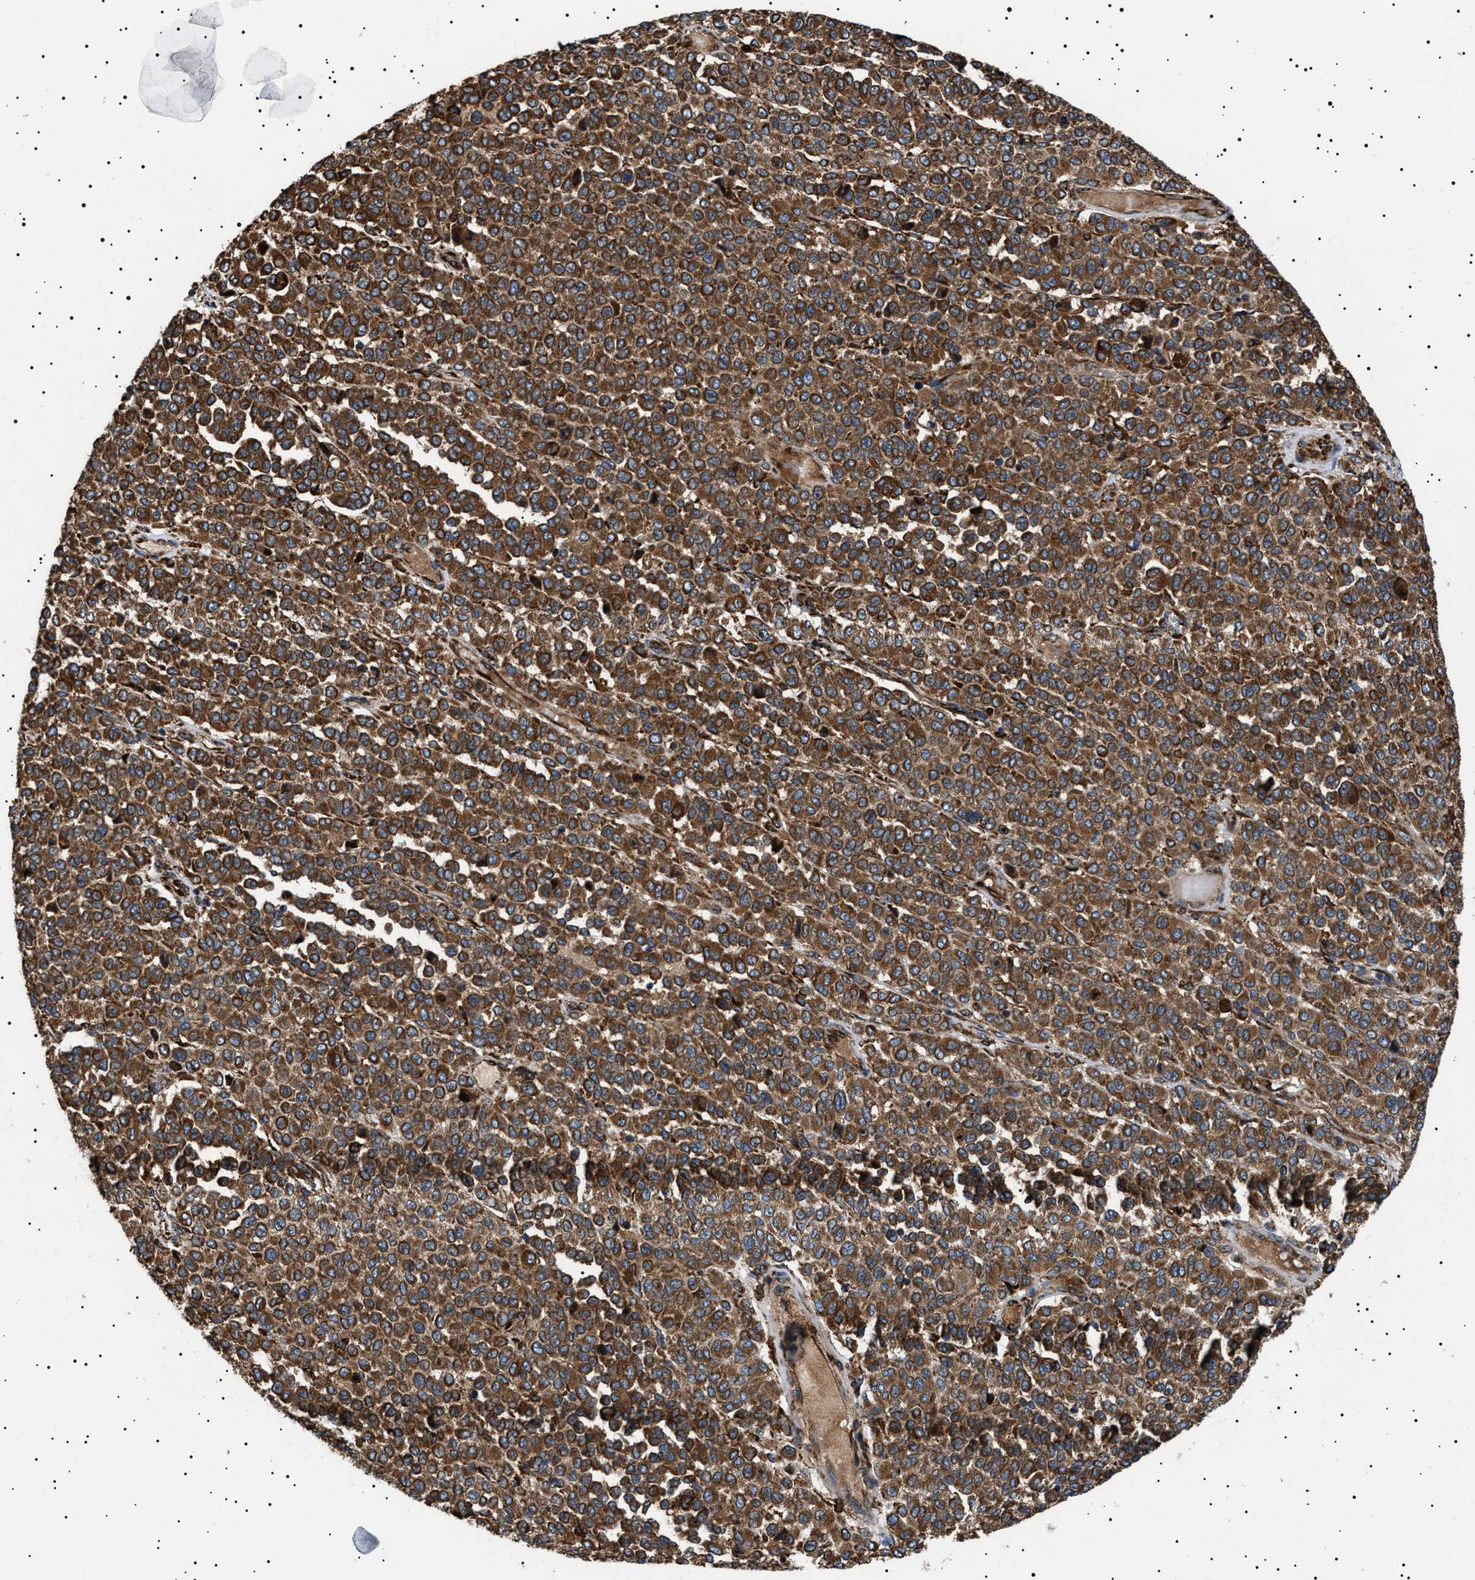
{"staining": {"intensity": "strong", "quantity": ">75%", "location": "cytoplasmic/membranous"}, "tissue": "melanoma", "cell_type": "Tumor cells", "image_type": "cancer", "snomed": [{"axis": "morphology", "description": "Malignant melanoma, Metastatic site"}, {"axis": "topography", "description": "Pancreas"}], "caption": "Melanoma tissue reveals strong cytoplasmic/membranous expression in approximately >75% of tumor cells", "gene": "TOP1MT", "patient": {"sex": "female", "age": 30}}